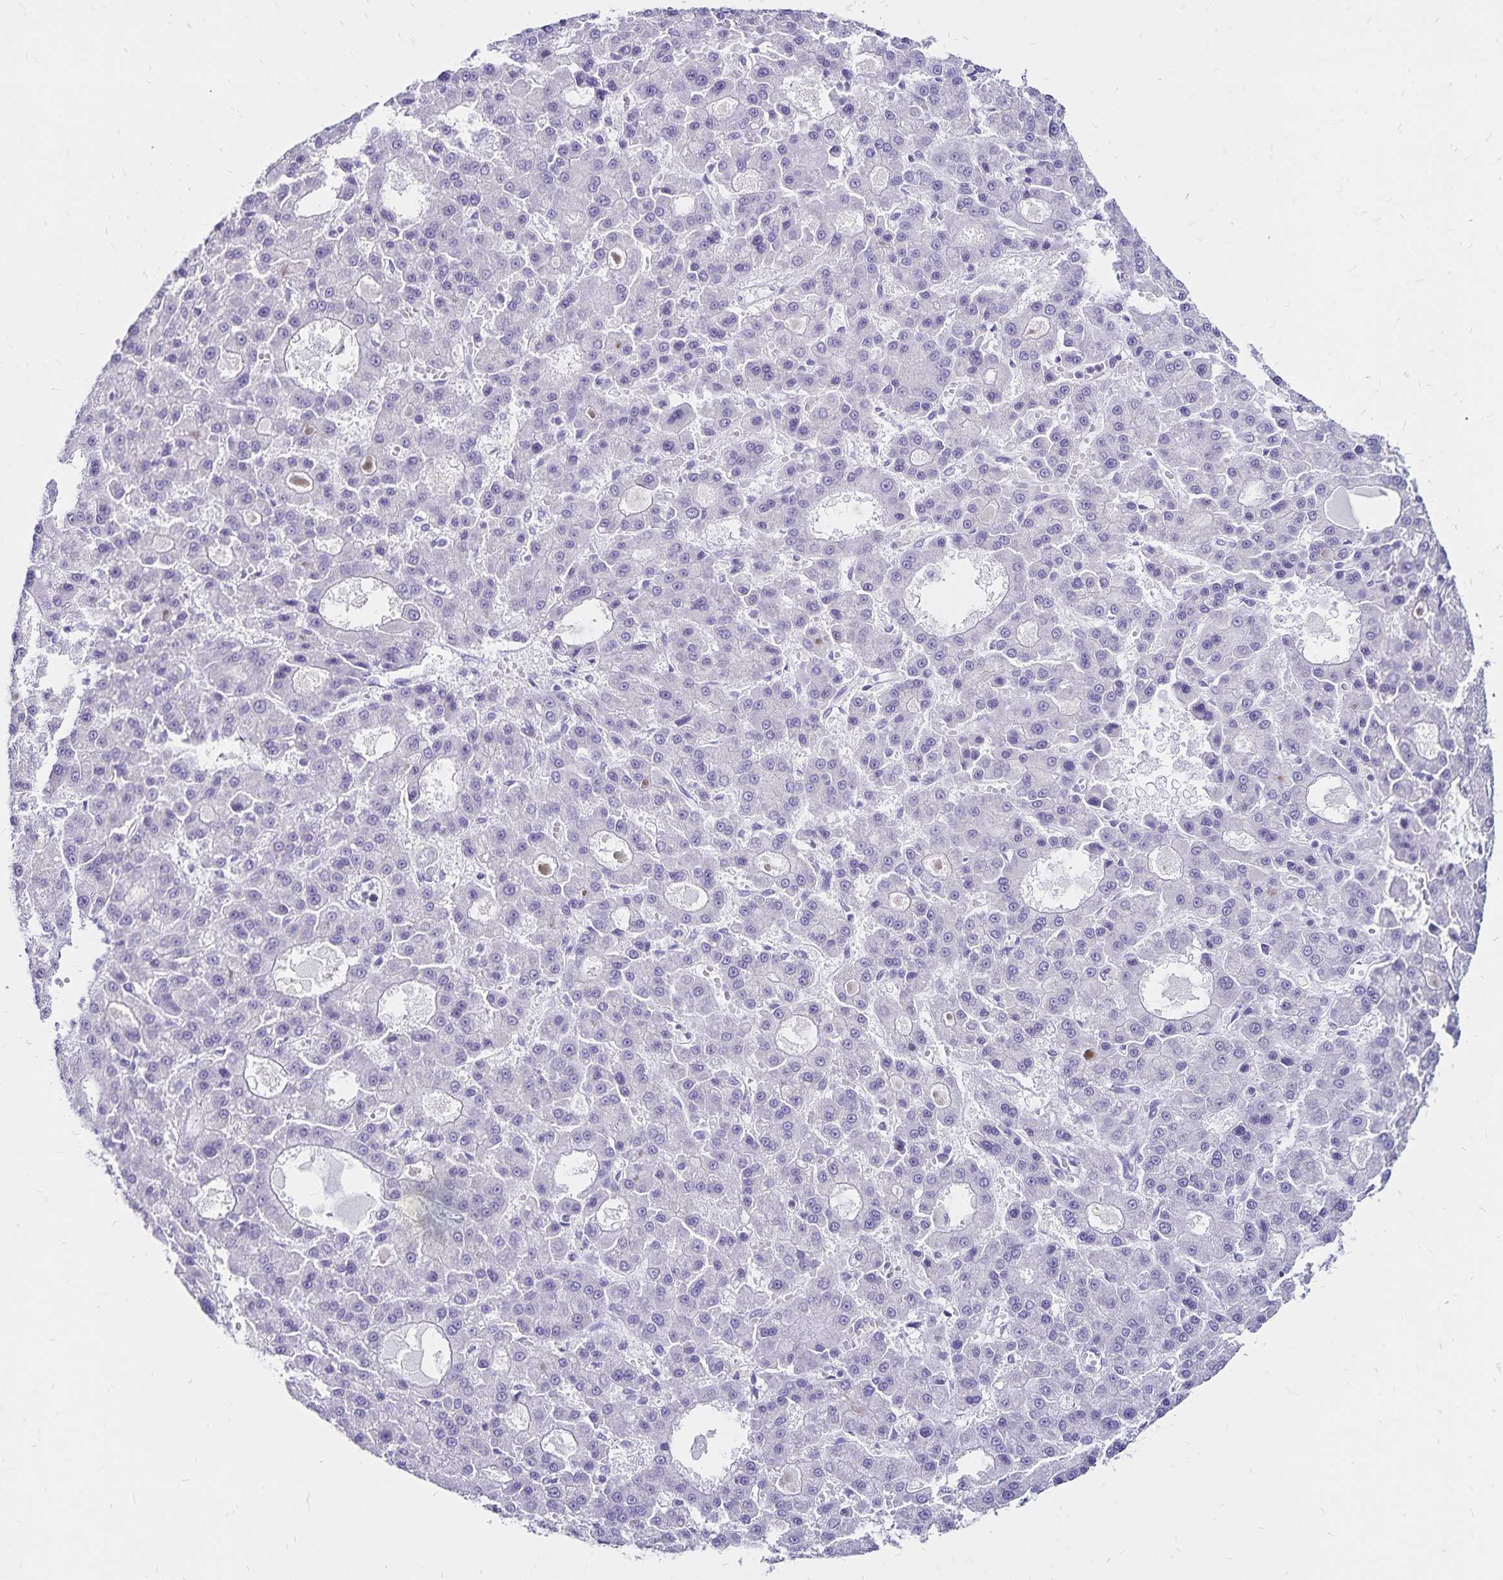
{"staining": {"intensity": "negative", "quantity": "none", "location": "none"}, "tissue": "liver cancer", "cell_type": "Tumor cells", "image_type": "cancer", "snomed": [{"axis": "morphology", "description": "Carcinoma, Hepatocellular, NOS"}, {"axis": "topography", "description": "Liver"}], "caption": "The histopathology image exhibits no staining of tumor cells in liver cancer.", "gene": "IKZF1", "patient": {"sex": "male", "age": 70}}